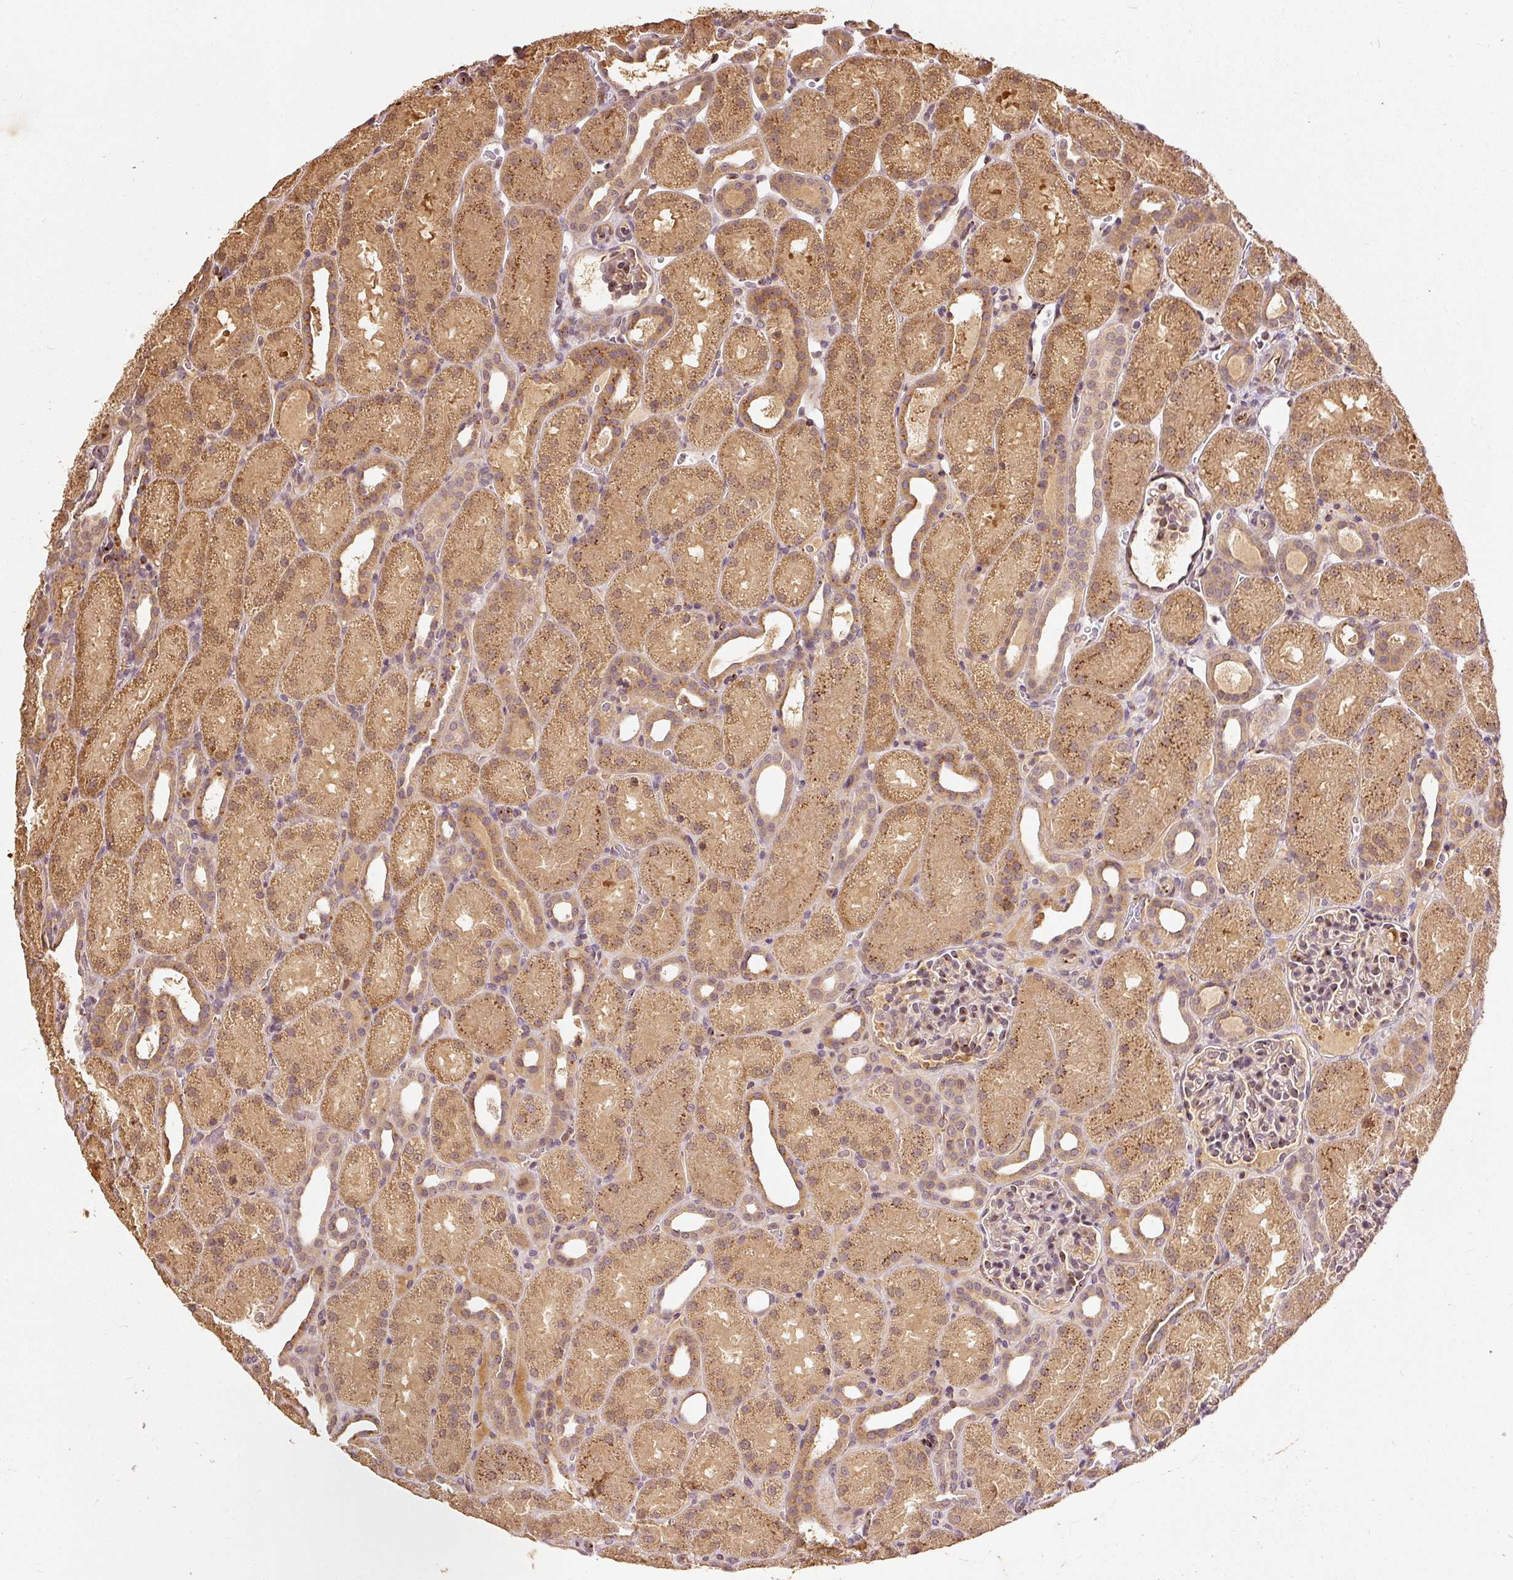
{"staining": {"intensity": "moderate", "quantity": "<25%", "location": "cytoplasmic/membranous"}, "tissue": "kidney", "cell_type": "Cells in glomeruli", "image_type": "normal", "snomed": [{"axis": "morphology", "description": "Normal tissue, NOS"}, {"axis": "topography", "description": "Kidney"}], "caption": "Unremarkable kidney displays moderate cytoplasmic/membranous positivity in approximately <25% of cells in glomeruli, visualized by immunohistochemistry. (DAB IHC, brown staining for protein, blue staining for nuclei).", "gene": "FUT8", "patient": {"sex": "male", "age": 2}}